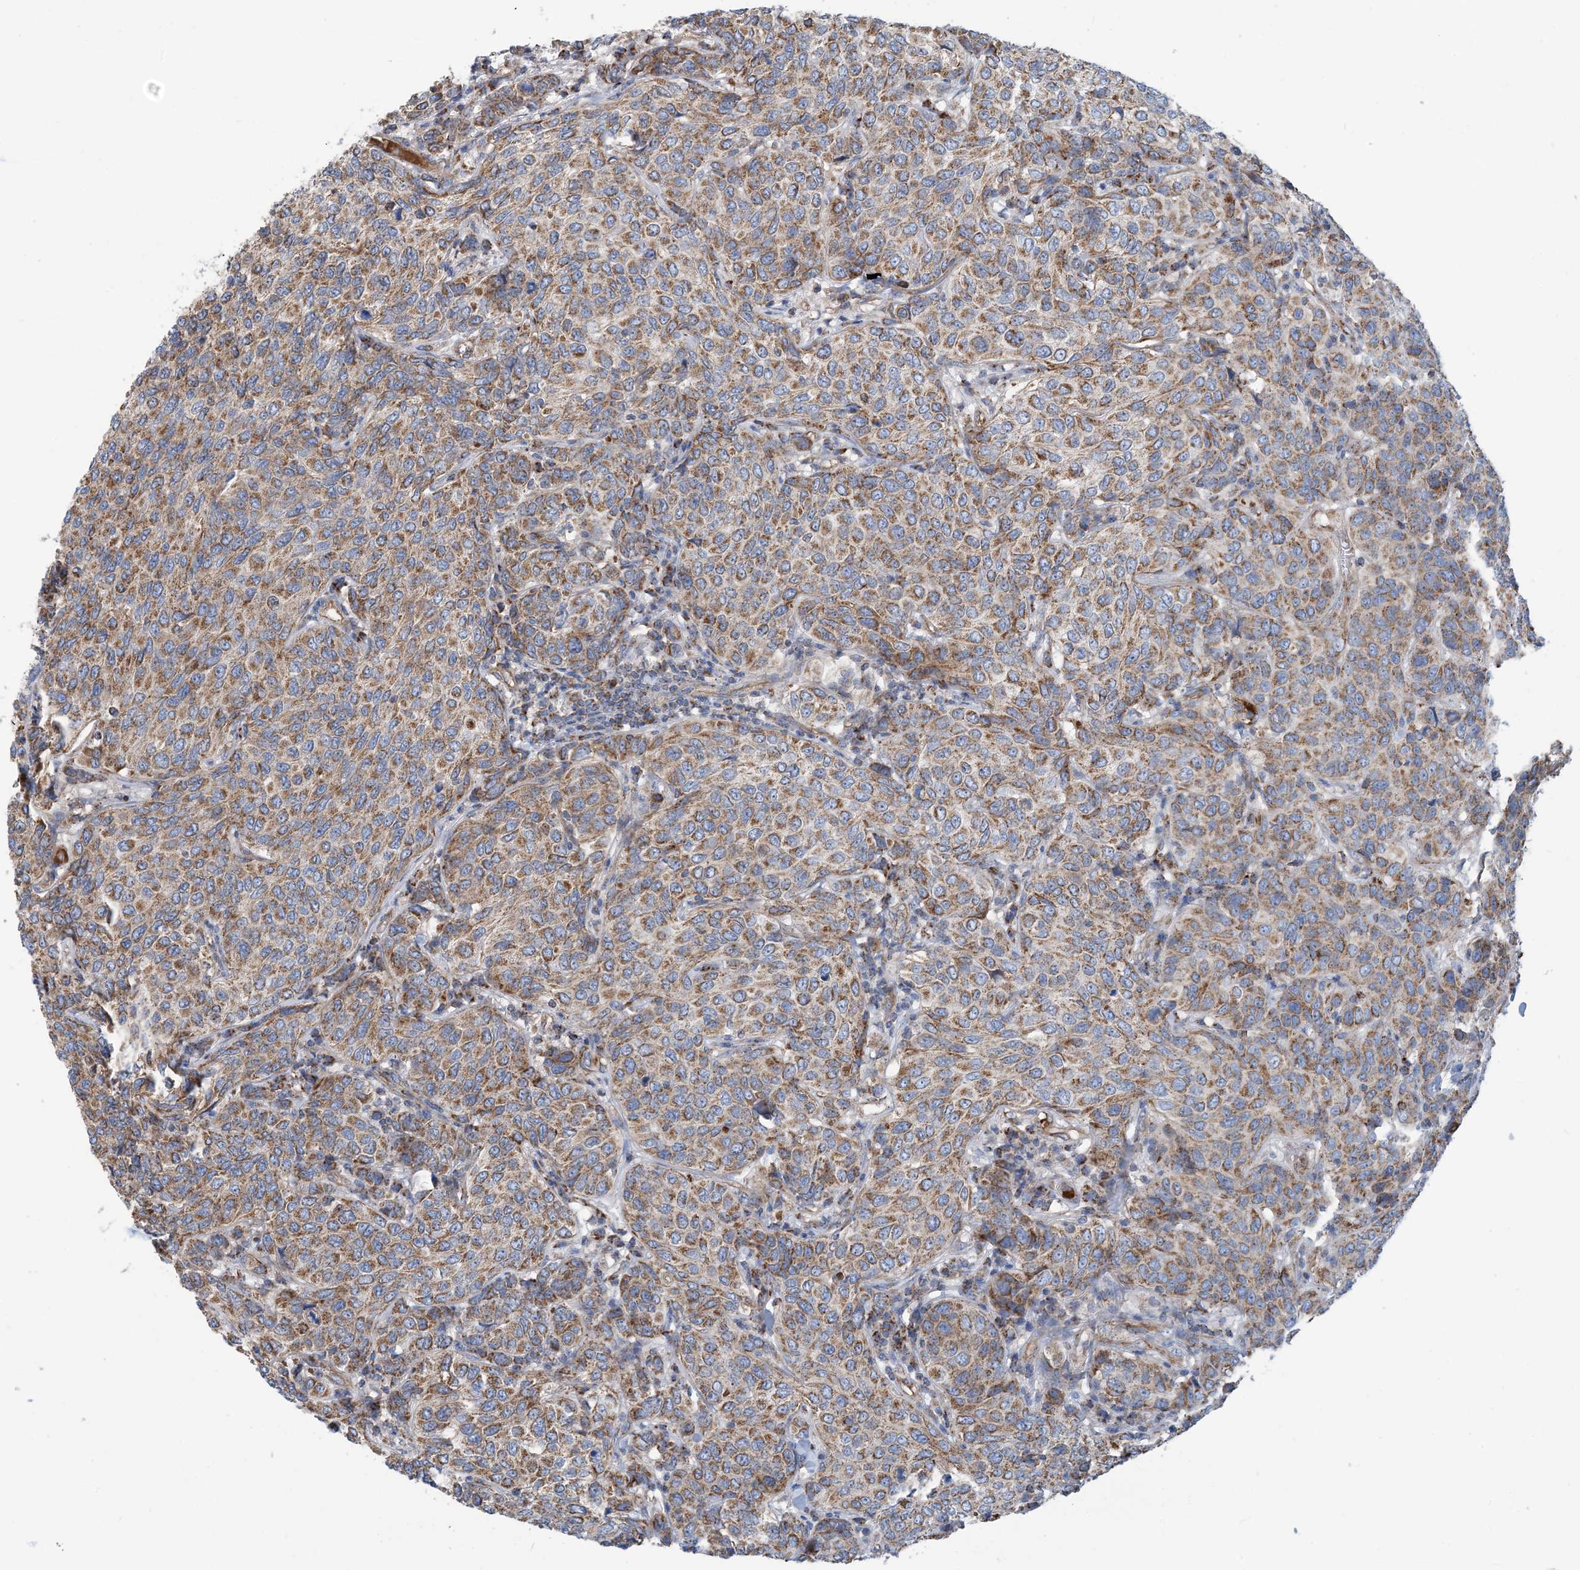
{"staining": {"intensity": "moderate", "quantity": ">75%", "location": "cytoplasmic/membranous"}, "tissue": "breast cancer", "cell_type": "Tumor cells", "image_type": "cancer", "snomed": [{"axis": "morphology", "description": "Duct carcinoma"}, {"axis": "topography", "description": "Breast"}], "caption": "This micrograph exhibits invasive ductal carcinoma (breast) stained with IHC to label a protein in brown. The cytoplasmic/membranous of tumor cells show moderate positivity for the protein. Nuclei are counter-stained blue.", "gene": "PHOSPHO2", "patient": {"sex": "female", "age": 55}}